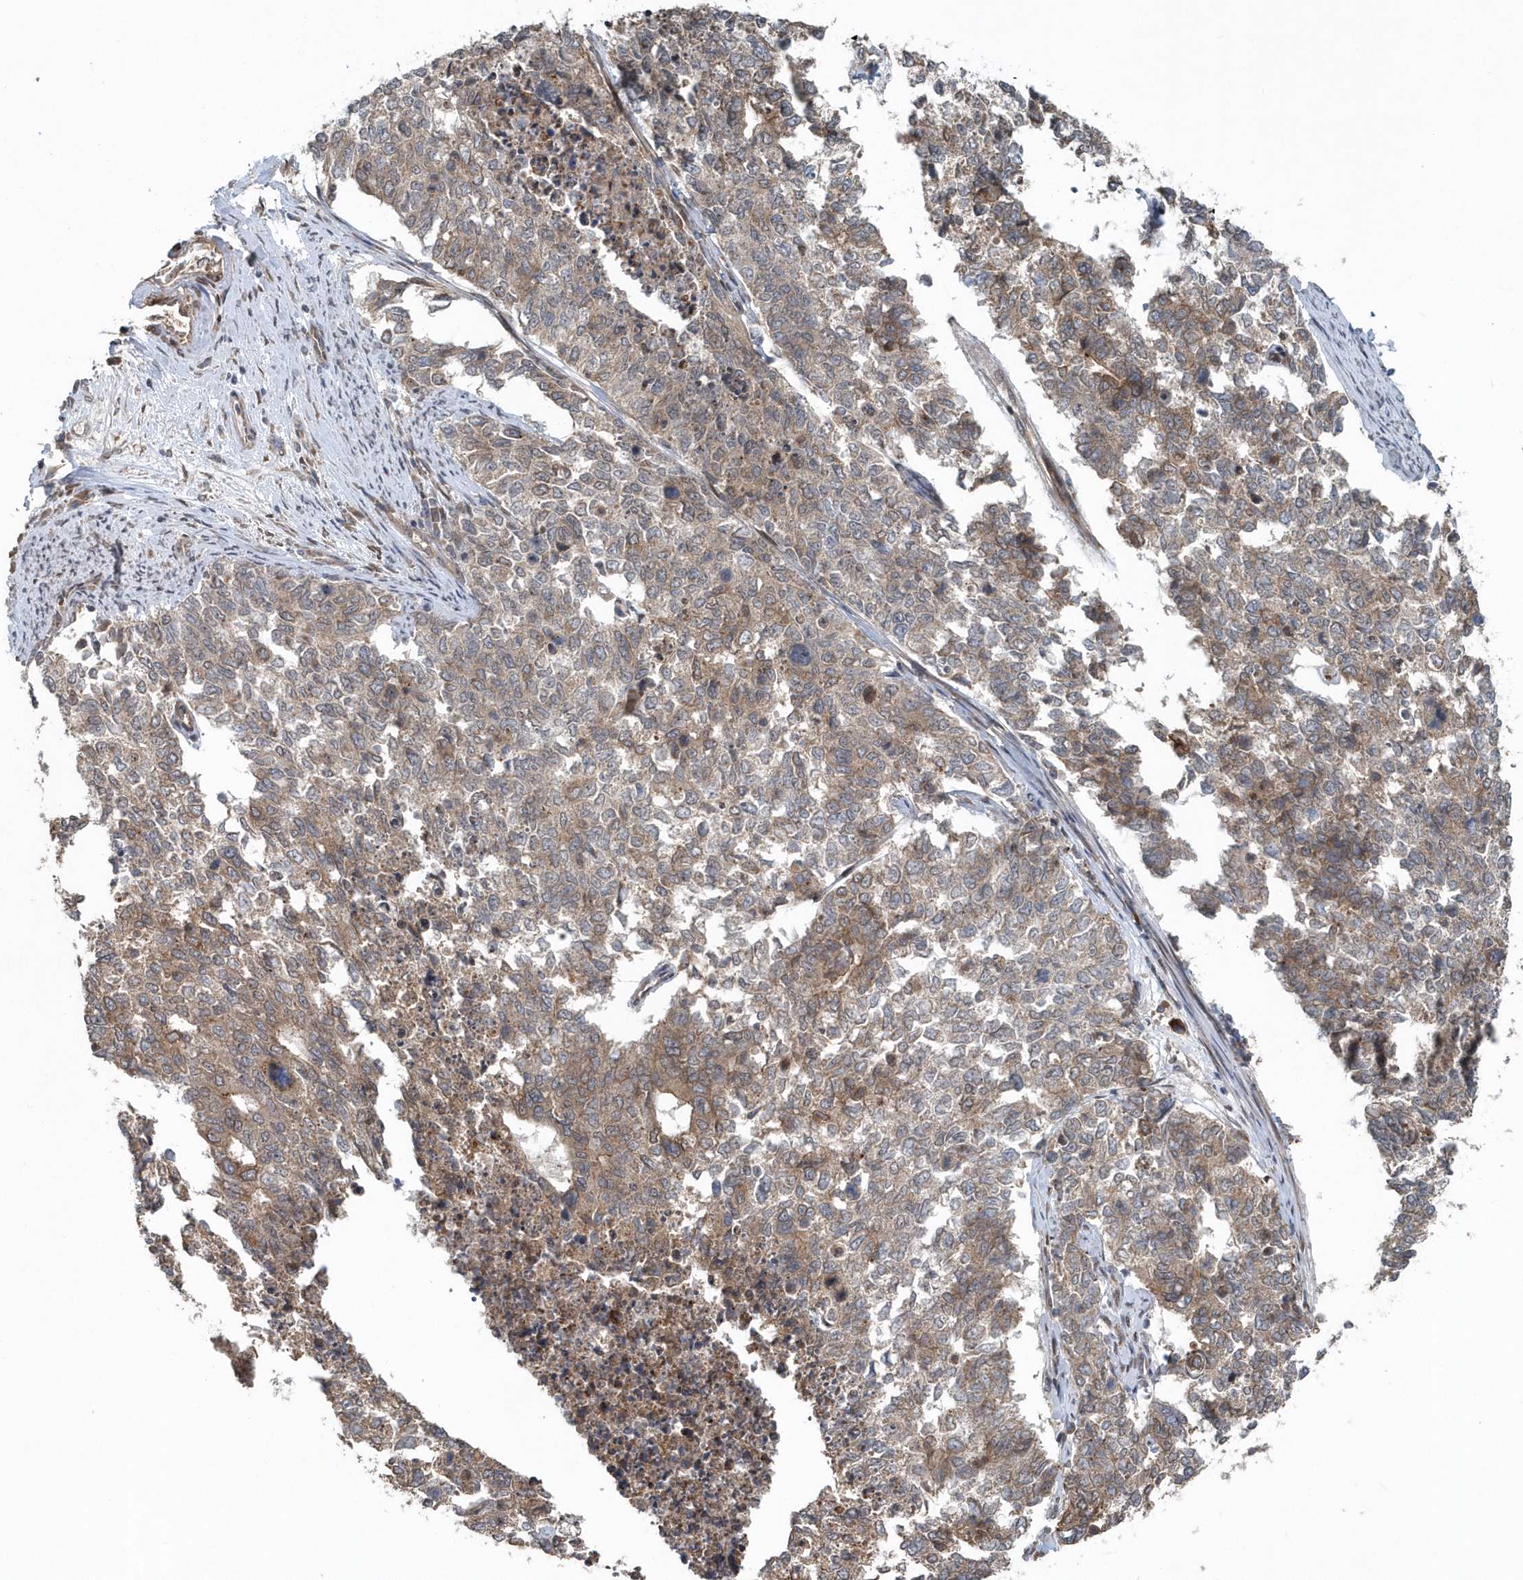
{"staining": {"intensity": "weak", "quantity": "25%-75%", "location": "cytoplasmic/membranous"}, "tissue": "cervical cancer", "cell_type": "Tumor cells", "image_type": "cancer", "snomed": [{"axis": "morphology", "description": "Squamous cell carcinoma, NOS"}, {"axis": "topography", "description": "Cervix"}], "caption": "Protein expression analysis of human cervical cancer reveals weak cytoplasmic/membranous staining in about 25%-75% of tumor cells. Immunohistochemistry stains the protein of interest in brown and the nuclei are stained blue.", "gene": "MCC", "patient": {"sex": "female", "age": 63}}